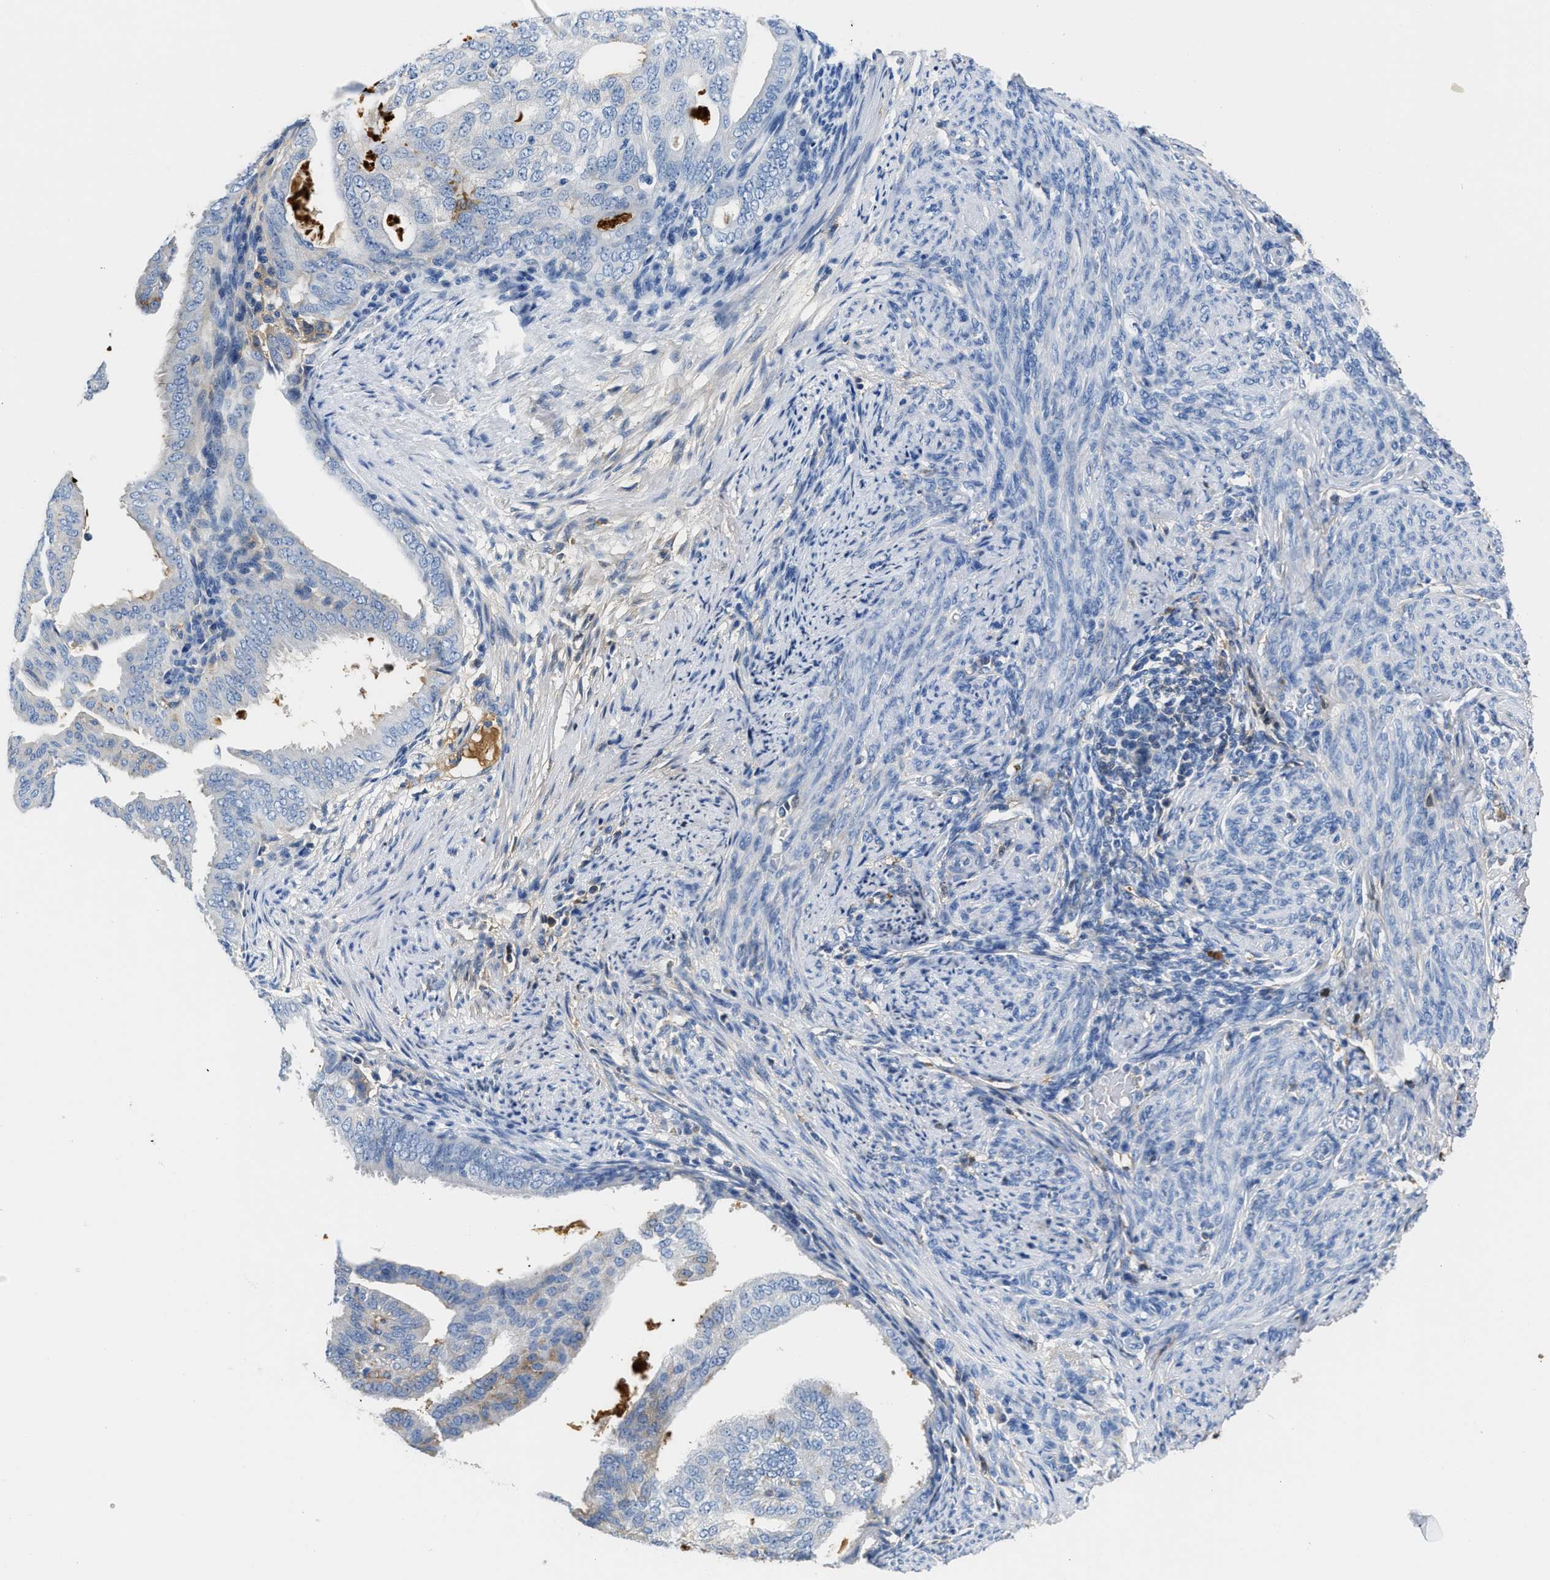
{"staining": {"intensity": "negative", "quantity": "none", "location": "none"}, "tissue": "endometrial cancer", "cell_type": "Tumor cells", "image_type": "cancer", "snomed": [{"axis": "morphology", "description": "Adenocarcinoma, NOS"}, {"axis": "topography", "description": "Endometrium"}], "caption": "Tumor cells show no significant staining in endometrial adenocarcinoma.", "gene": "GC", "patient": {"sex": "female", "age": 58}}